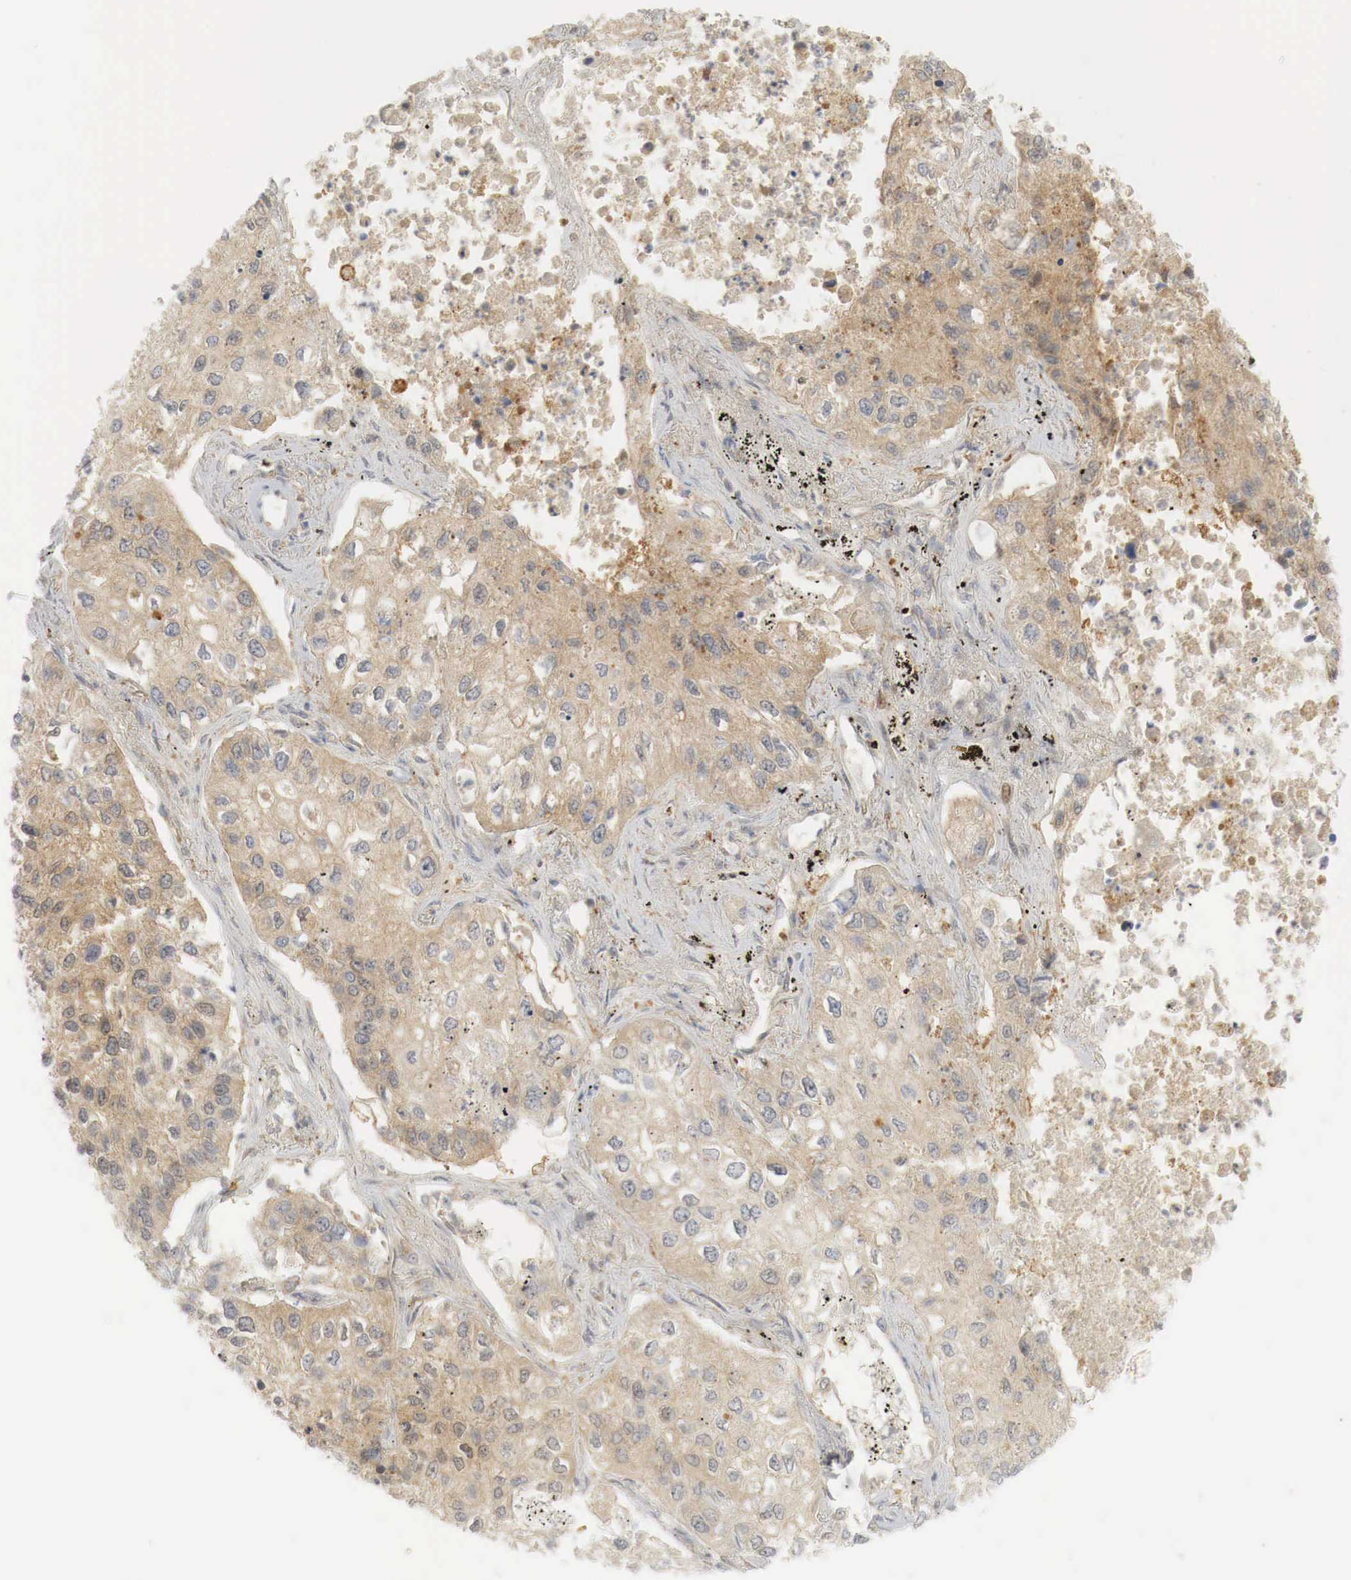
{"staining": {"intensity": "moderate", "quantity": "25%-75%", "location": "cytoplasmic/membranous"}, "tissue": "lung cancer", "cell_type": "Tumor cells", "image_type": "cancer", "snomed": [{"axis": "morphology", "description": "Squamous cell carcinoma, NOS"}, {"axis": "topography", "description": "Lung"}], "caption": "Brown immunohistochemical staining in lung squamous cell carcinoma exhibits moderate cytoplasmic/membranous staining in approximately 25%-75% of tumor cells.", "gene": "MYC", "patient": {"sex": "male", "age": 75}}